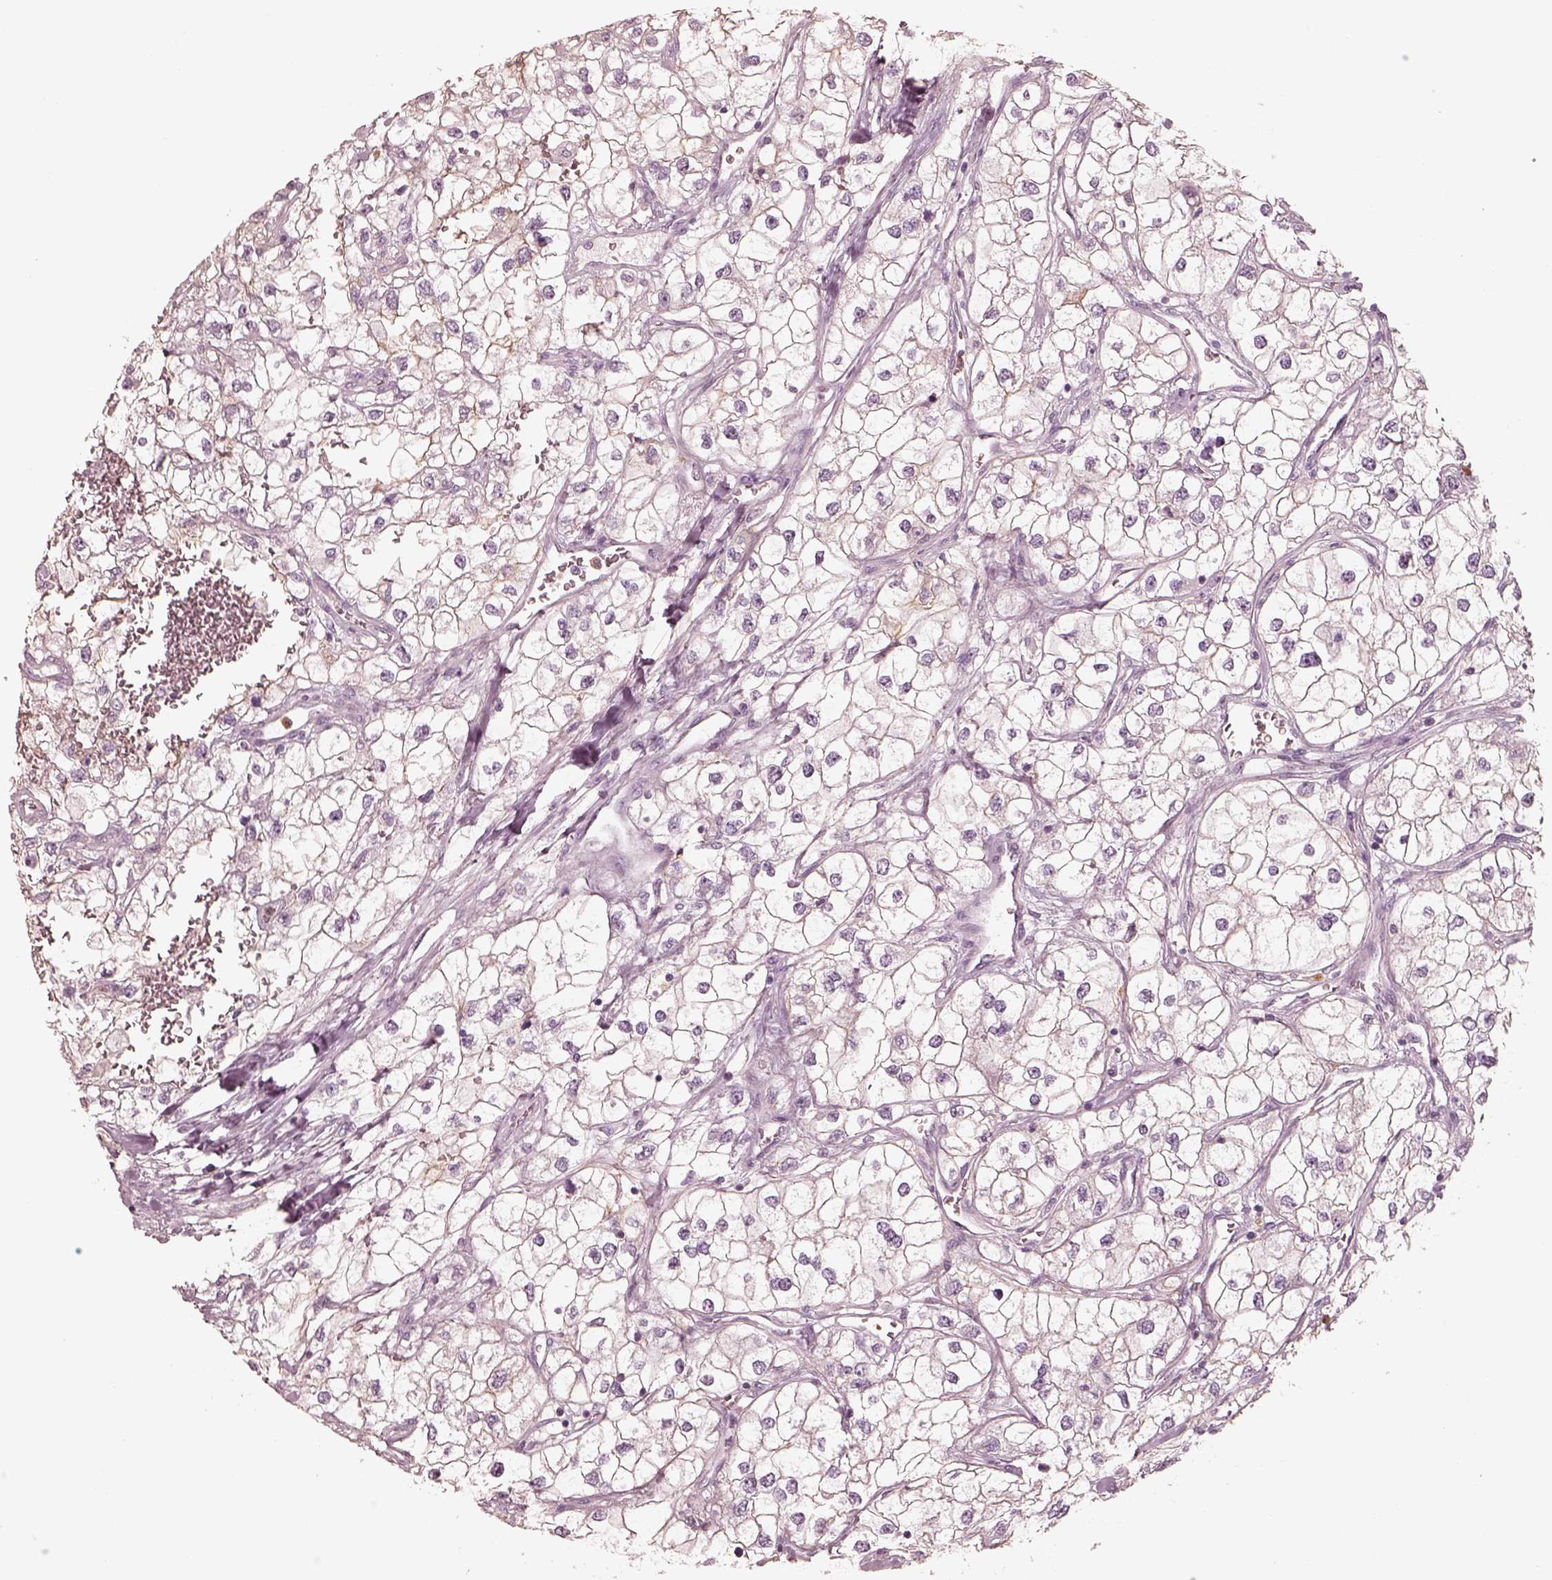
{"staining": {"intensity": "negative", "quantity": "none", "location": "none"}, "tissue": "renal cancer", "cell_type": "Tumor cells", "image_type": "cancer", "snomed": [{"axis": "morphology", "description": "Adenocarcinoma, NOS"}, {"axis": "topography", "description": "Kidney"}], "caption": "Immunohistochemical staining of renal cancer displays no significant staining in tumor cells.", "gene": "GPRIN1", "patient": {"sex": "male", "age": 59}}